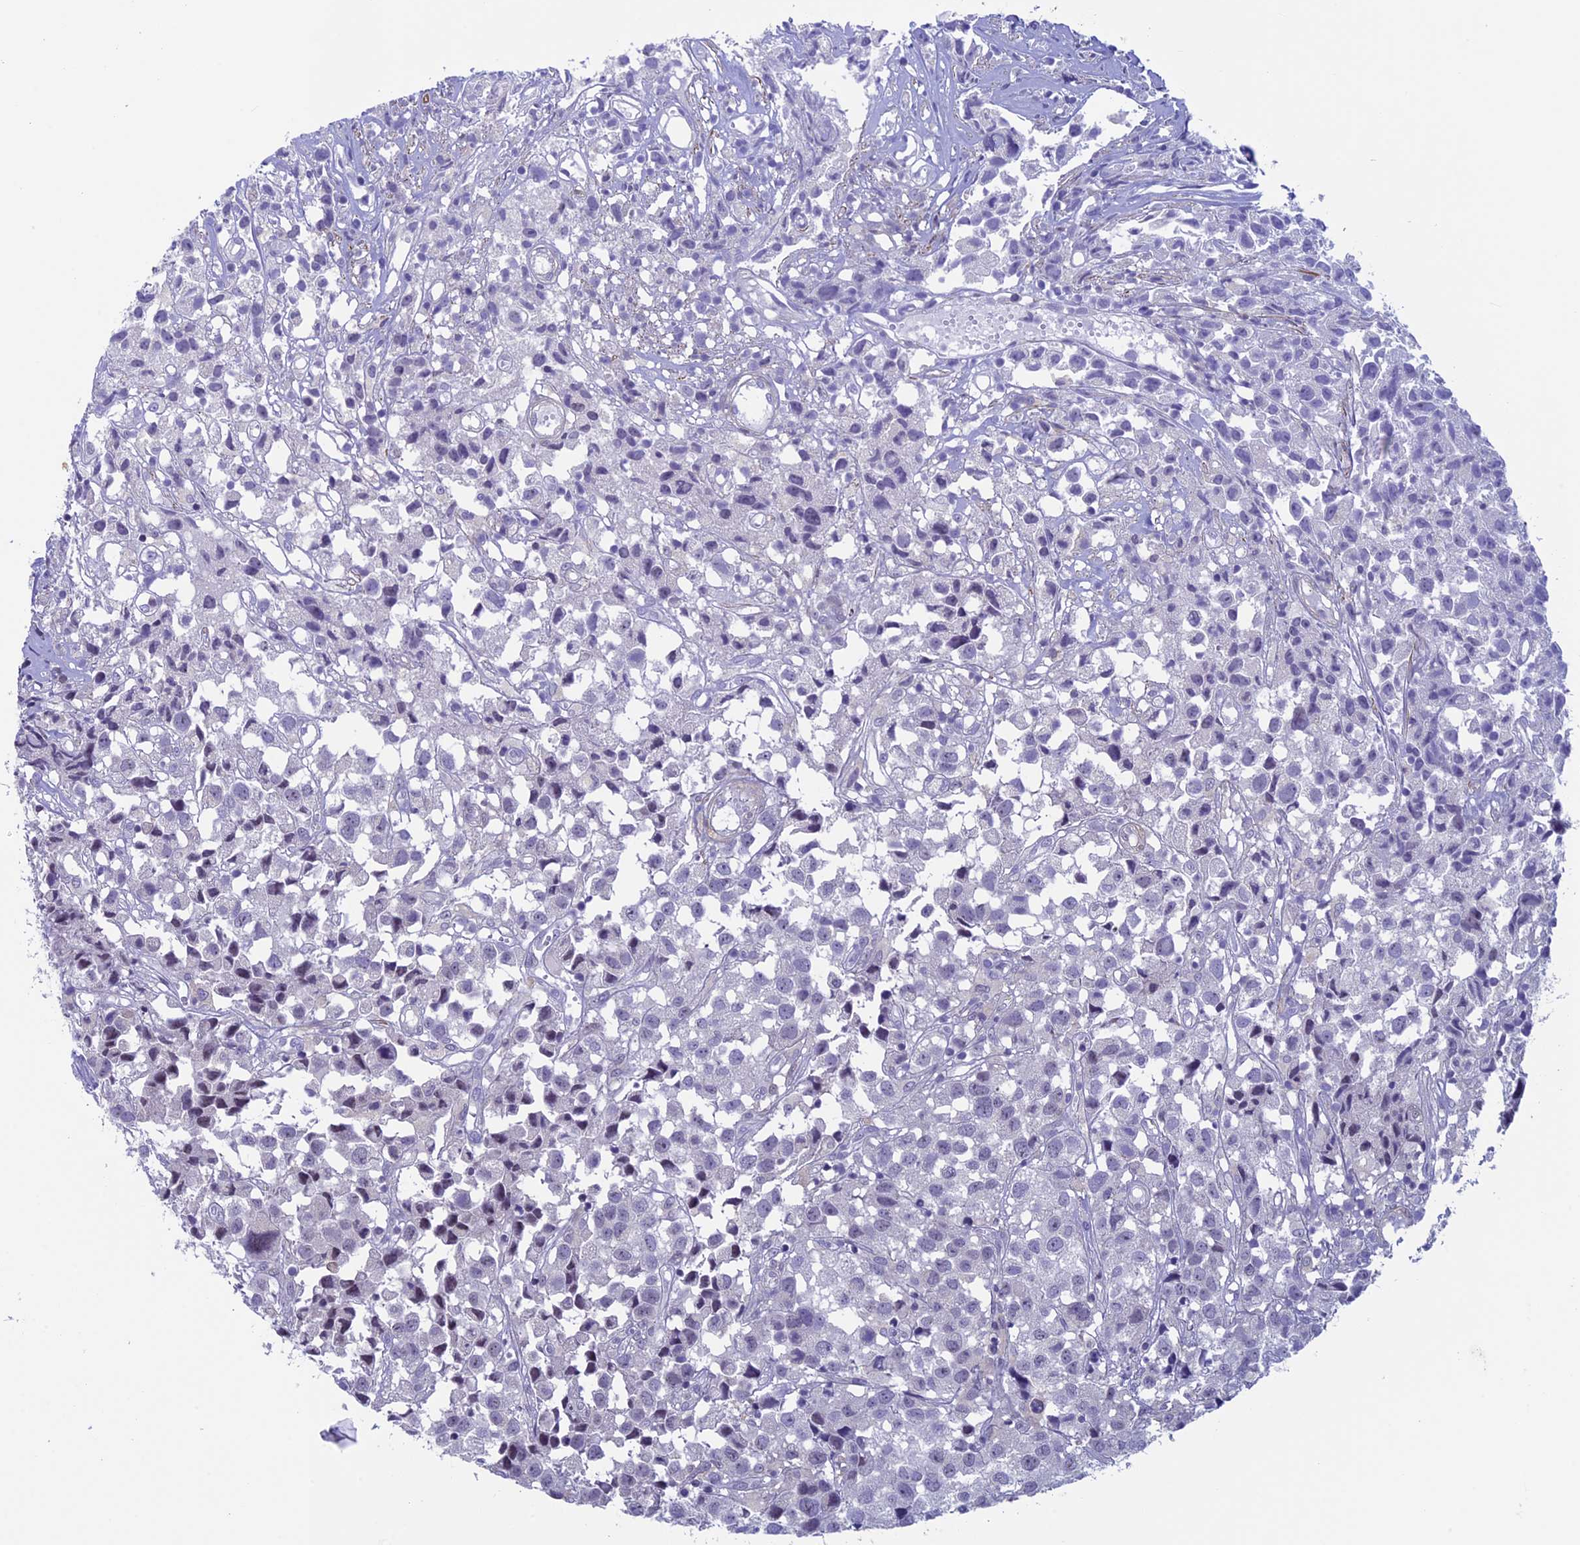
{"staining": {"intensity": "negative", "quantity": "none", "location": "none"}, "tissue": "urothelial cancer", "cell_type": "Tumor cells", "image_type": "cancer", "snomed": [{"axis": "morphology", "description": "Urothelial carcinoma, High grade"}, {"axis": "topography", "description": "Urinary bladder"}], "caption": "The immunohistochemistry histopathology image has no significant staining in tumor cells of urothelial cancer tissue. Brightfield microscopy of immunohistochemistry (IHC) stained with DAB (3,3'-diaminobenzidine) (brown) and hematoxylin (blue), captured at high magnification.", "gene": "IGSF6", "patient": {"sex": "female", "age": 75}}